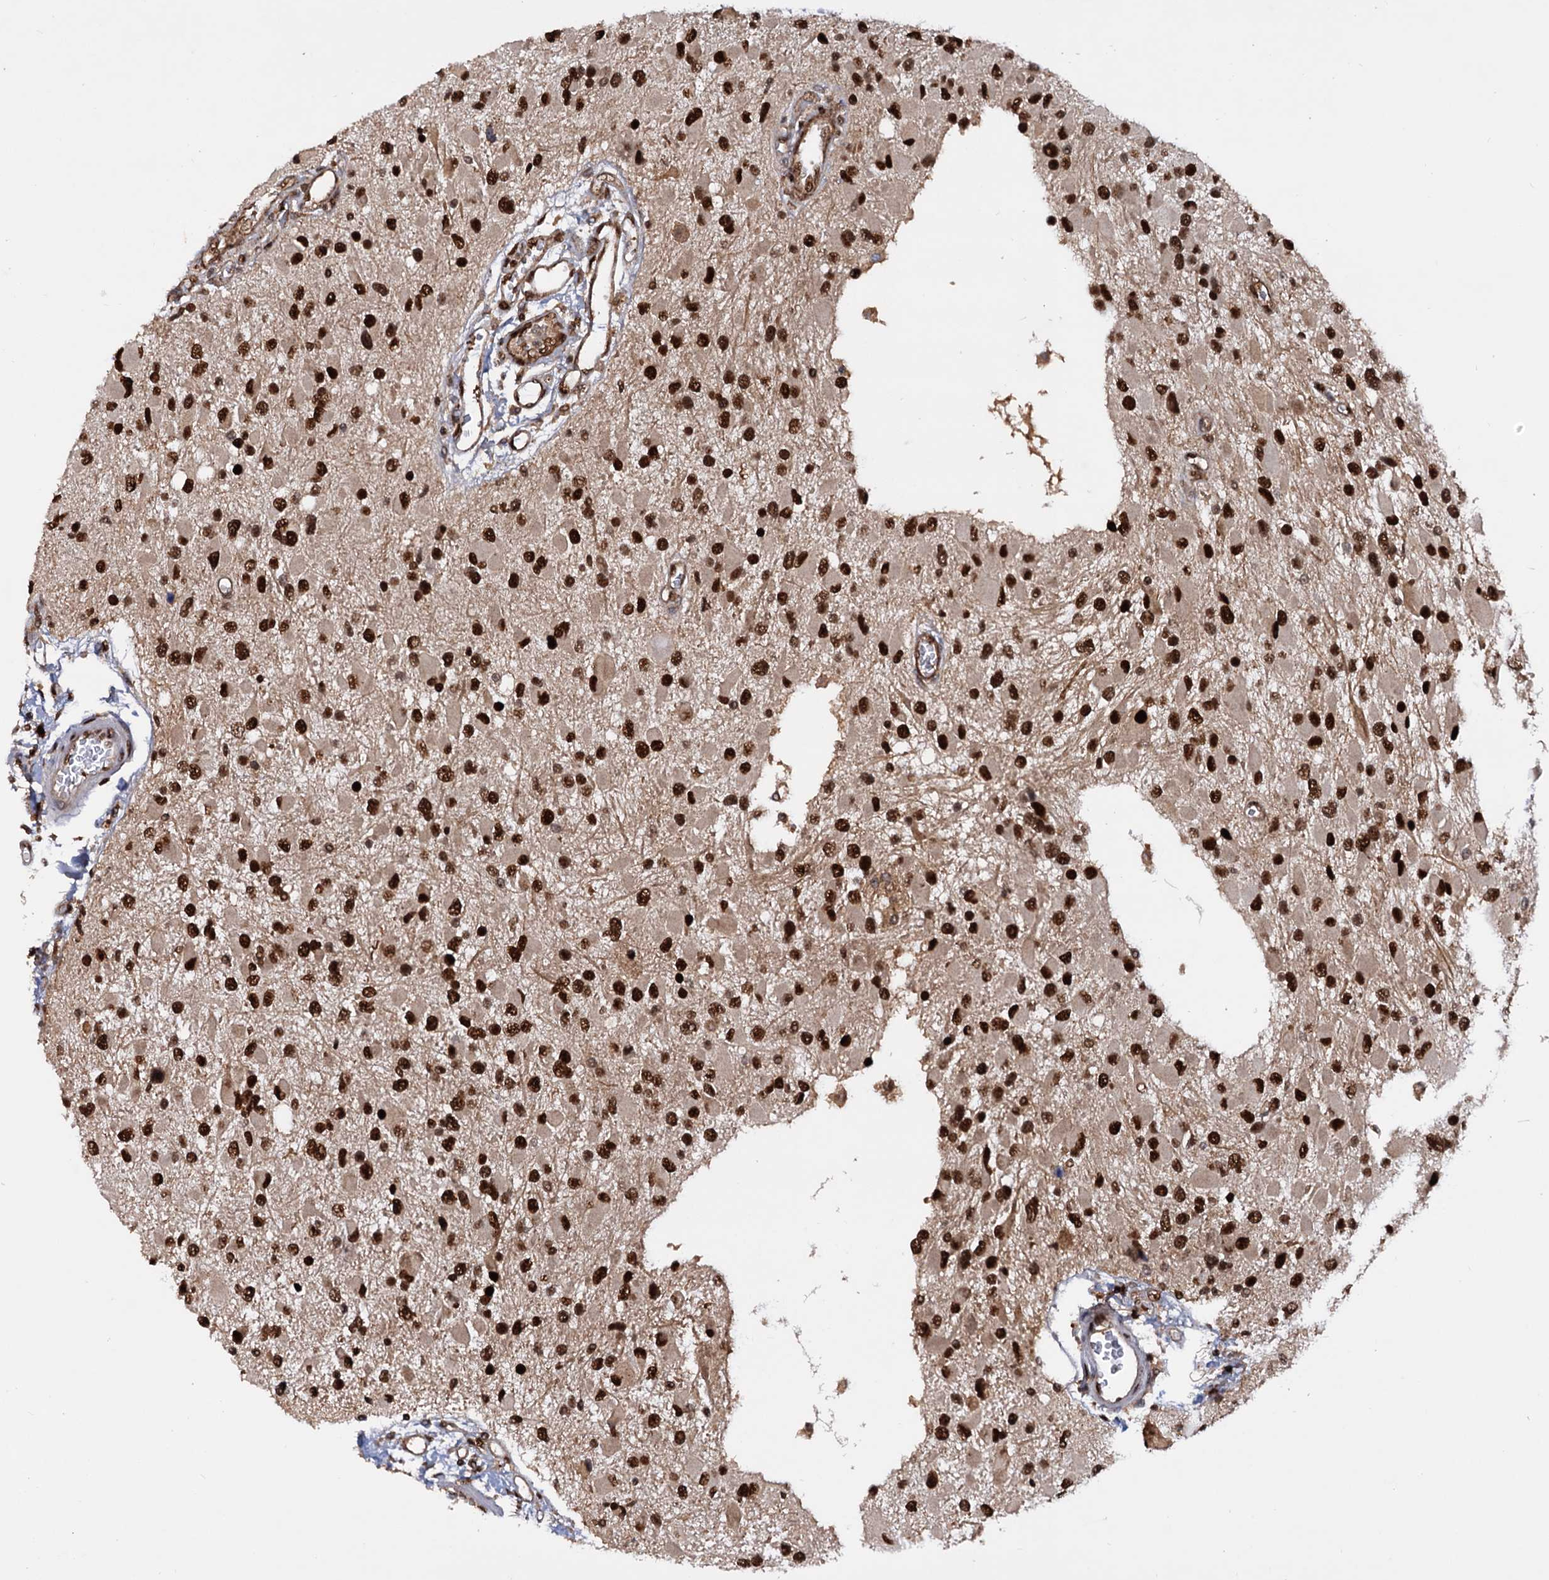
{"staining": {"intensity": "strong", "quantity": ">75%", "location": "nuclear"}, "tissue": "glioma", "cell_type": "Tumor cells", "image_type": "cancer", "snomed": [{"axis": "morphology", "description": "Glioma, malignant, High grade"}, {"axis": "topography", "description": "Brain"}], "caption": "Malignant high-grade glioma stained with a brown dye exhibits strong nuclear positive staining in approximately >75% of tumor cells.", "gene": "TBC1D12", "patient": {"sex": "male", "age": 53}}